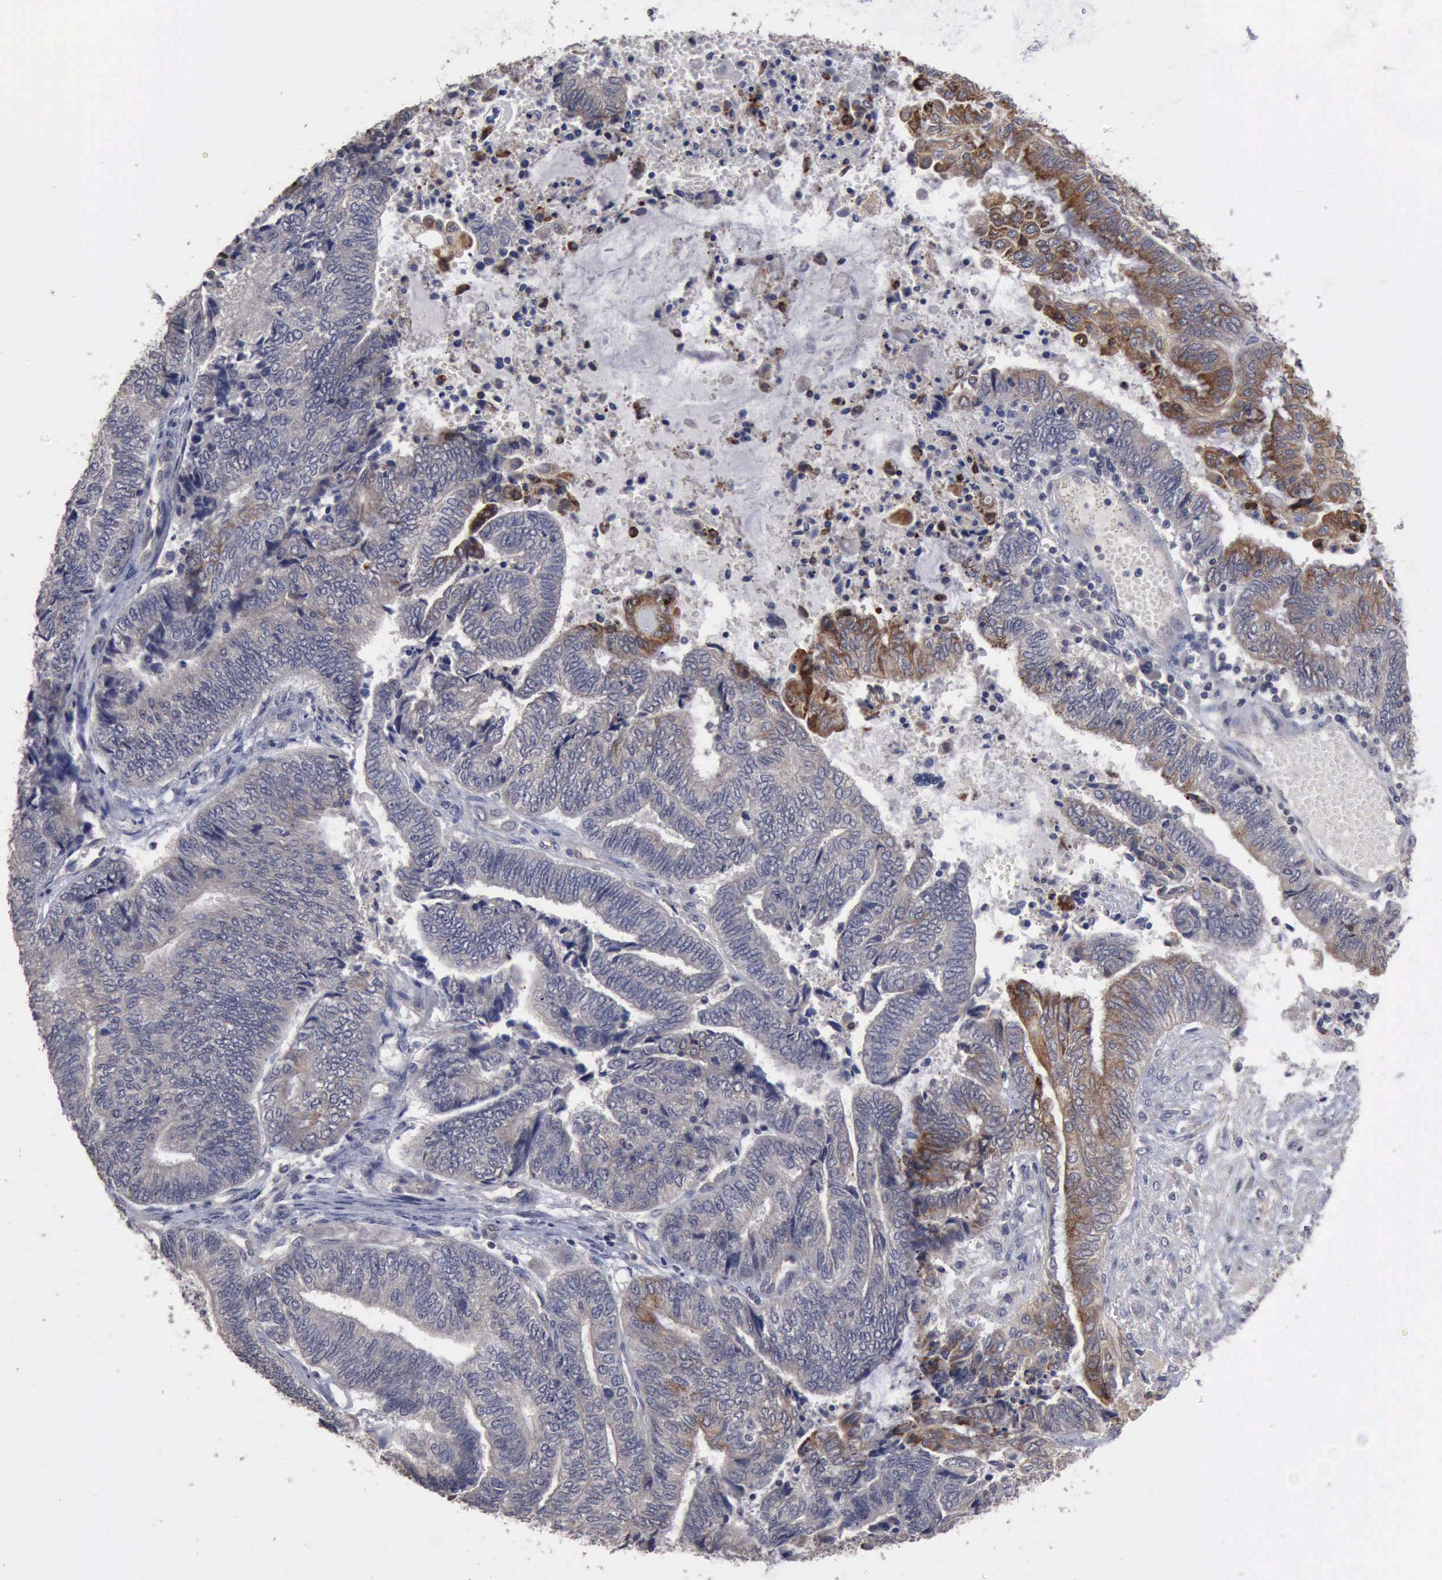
{"staining": {"intensity": "moderate", "quantity": "<25%", "location": "cytoplasmic/membranous"}, "tissue": "endometrial cancer", "cell_type": "Tumor cells", "image_type": "cancer", "snomed": [{"axis": "morphology", "description": "Adenocarcinoma, NOS"}, {"axis": "topography", "description": "Uterus"}, {"axis": "topography", "description": "Endometrium"}], "caption": "A photomicrograph showing moderate cytoplasmic/membranous staining in approximately <25% of tumor cells in endometrial adenocarcinoma, as visualized by brown immunohistochemical staining.", "gene": "CRKL", "patient": {"sex": "female", "age": 70}}